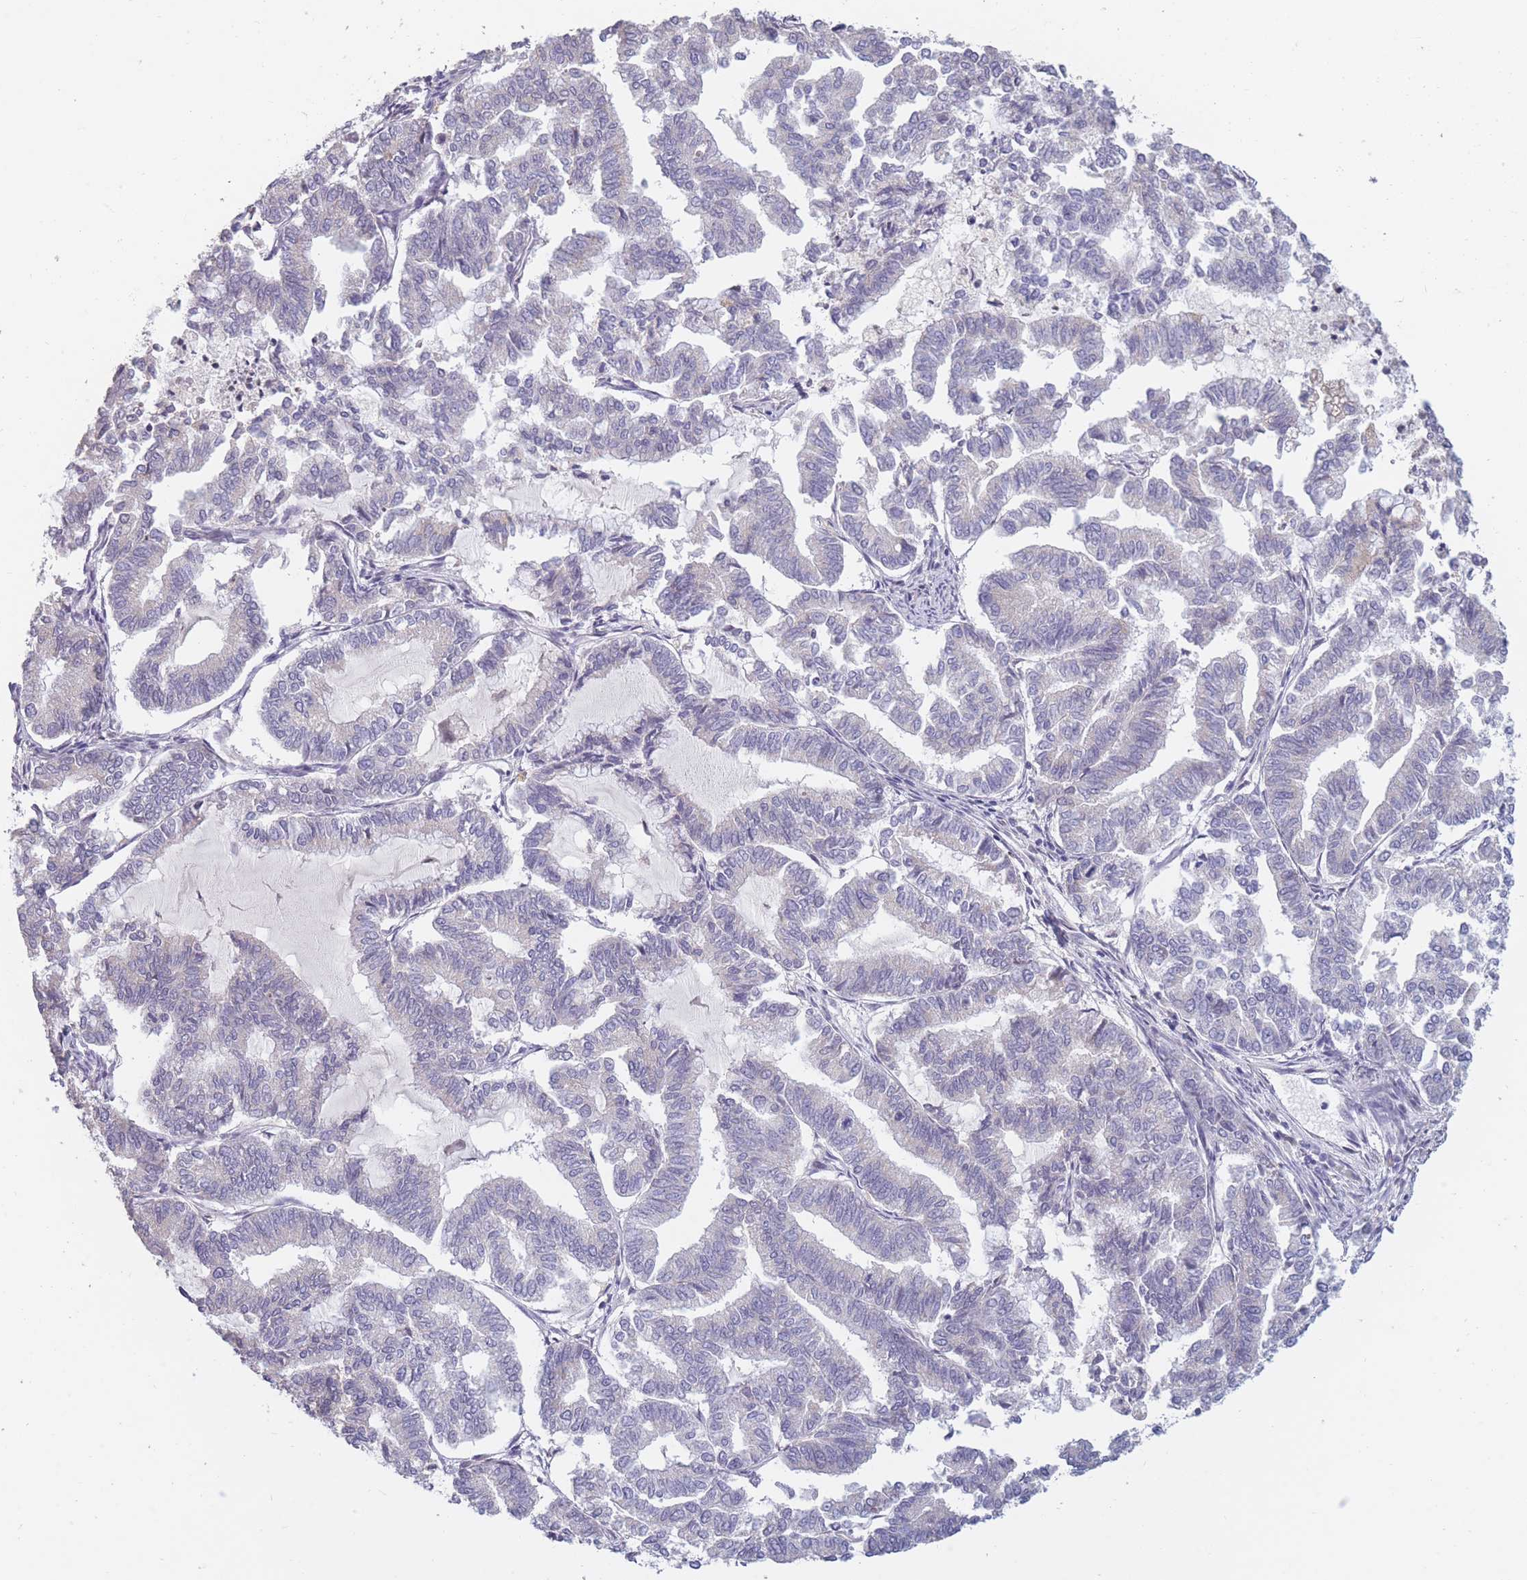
{"staining": {"intensity": "negative", "quantity": "none", "location": "none"}, "tissue": "endometrial cancer", "cell_type": "Tumor cells", "image_type": "cancer", "snomed": [{"axis": "morphology", "description": "Adenocarcinoma, NOS"}, {"axis": "topography", "description": "Endometrium"}], "caption": "A high-resolution image shows immunohistochemistry (IHC) staining of adenocarcinoma (endometrial), which displays no significant staining in tumor cells.", "gene": "CCNQ", "patient": {"sex": "female", "age": 79}}